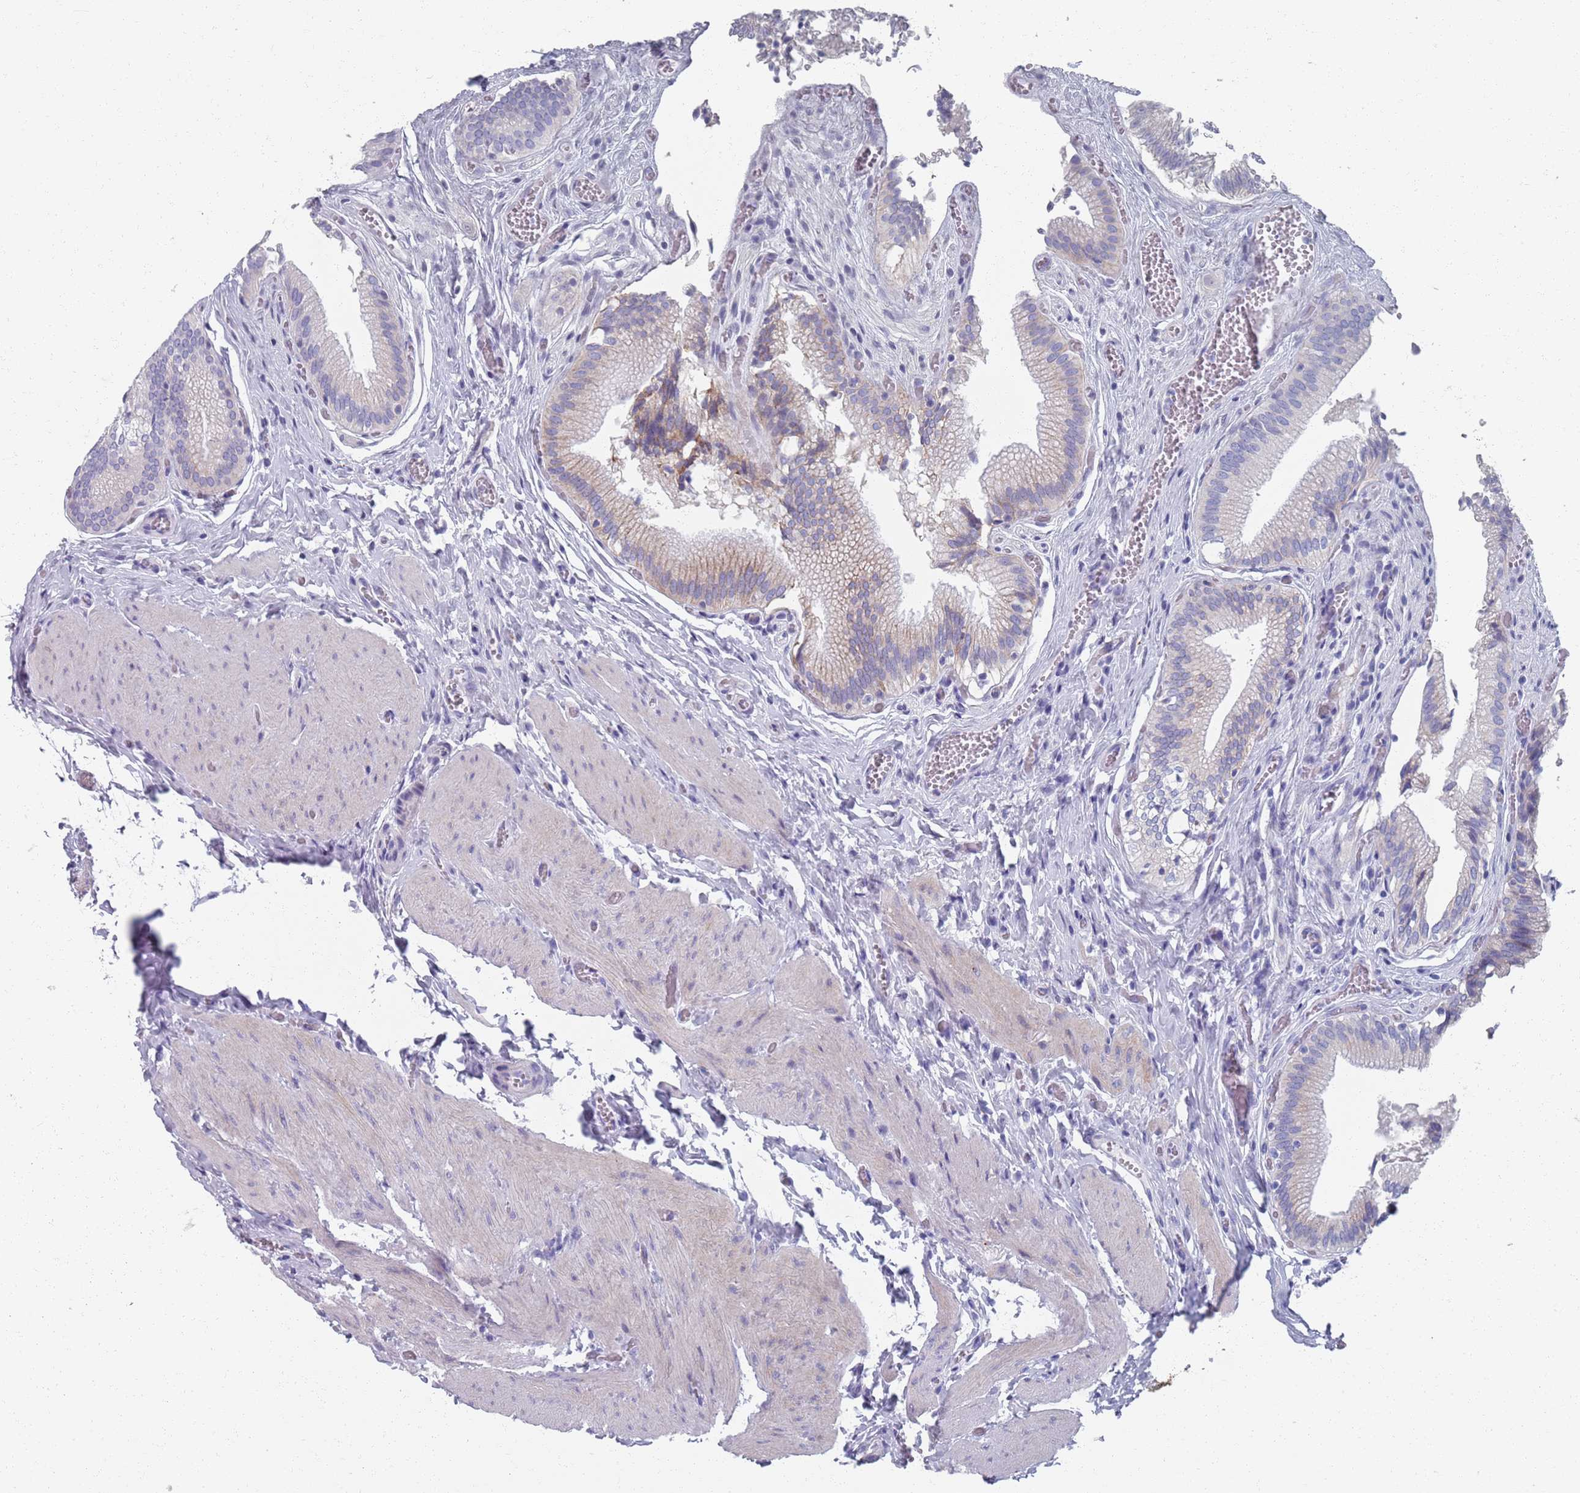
{"staining": {"intensity": "weak", "quantity": "<25%", "location": "cytoplasmic/membranous"}, "tissue": "gallbladder", "cell_type": "Glandular cells", "image_type": "normal", "snomed": [{"axis": "morphology", "description": "Normal tissue, NOS"}, {"axis": "topography", "description": "Gallbladder"}, {"axis": "topography", "description": "Peripheral nerve tissue"}], "caption": "A high-resolution image shows immunohistochemistry (IHC) staining of unremarkable gallbladder, which reveals no significant positivity in glandular cells.", "gene": "PLOD1", "patient": {"sex": "male", "age": 17}}